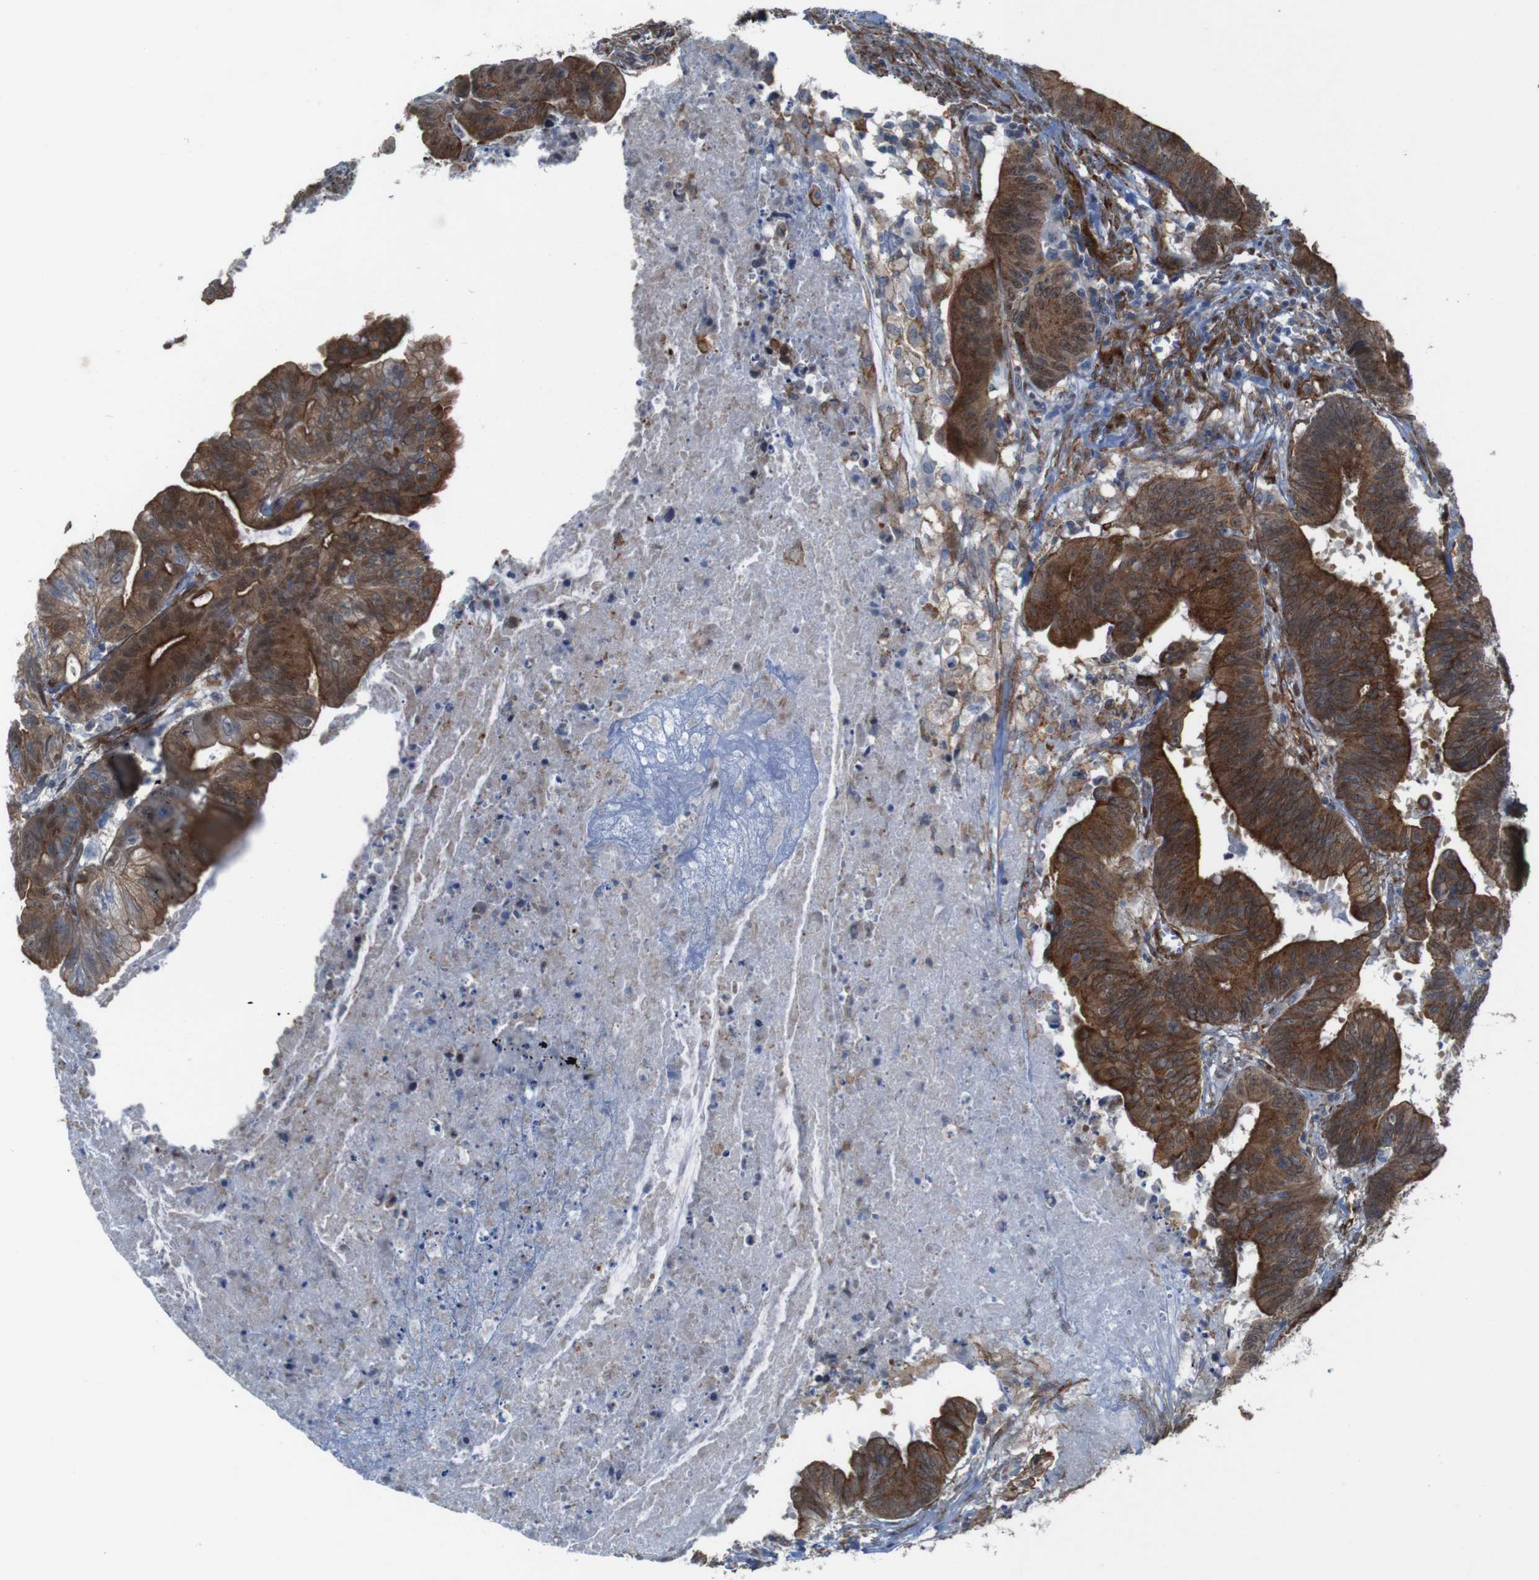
{"staining": {"intensity": "strong", "quantity": ">75%", "location": "cytoplasmic/membranous"}, "tissue": "colorectal cancer", "cell_type": "Tumor cells", "image_type": "cancer", "snomed": [{"axis": "morphology", "description": "Adenocarcinoma, NOS"}, {"axis": "topography", "description": "Colon"}], "caption": "Immunohistochemical staining of human colorectal adenocarcinoma shows high levels of strong cytoplasmic/membranous protein positivity in about >75% of tumor cells. The protein of interest is stained brown, and the nuclei are stained in blue (DAB (3,3'-diaminobenzidine) IHC with brightfield microscopy, high magnification).", "gene": "PTGER4", "patient": {"sex": "male", "age": 45}}